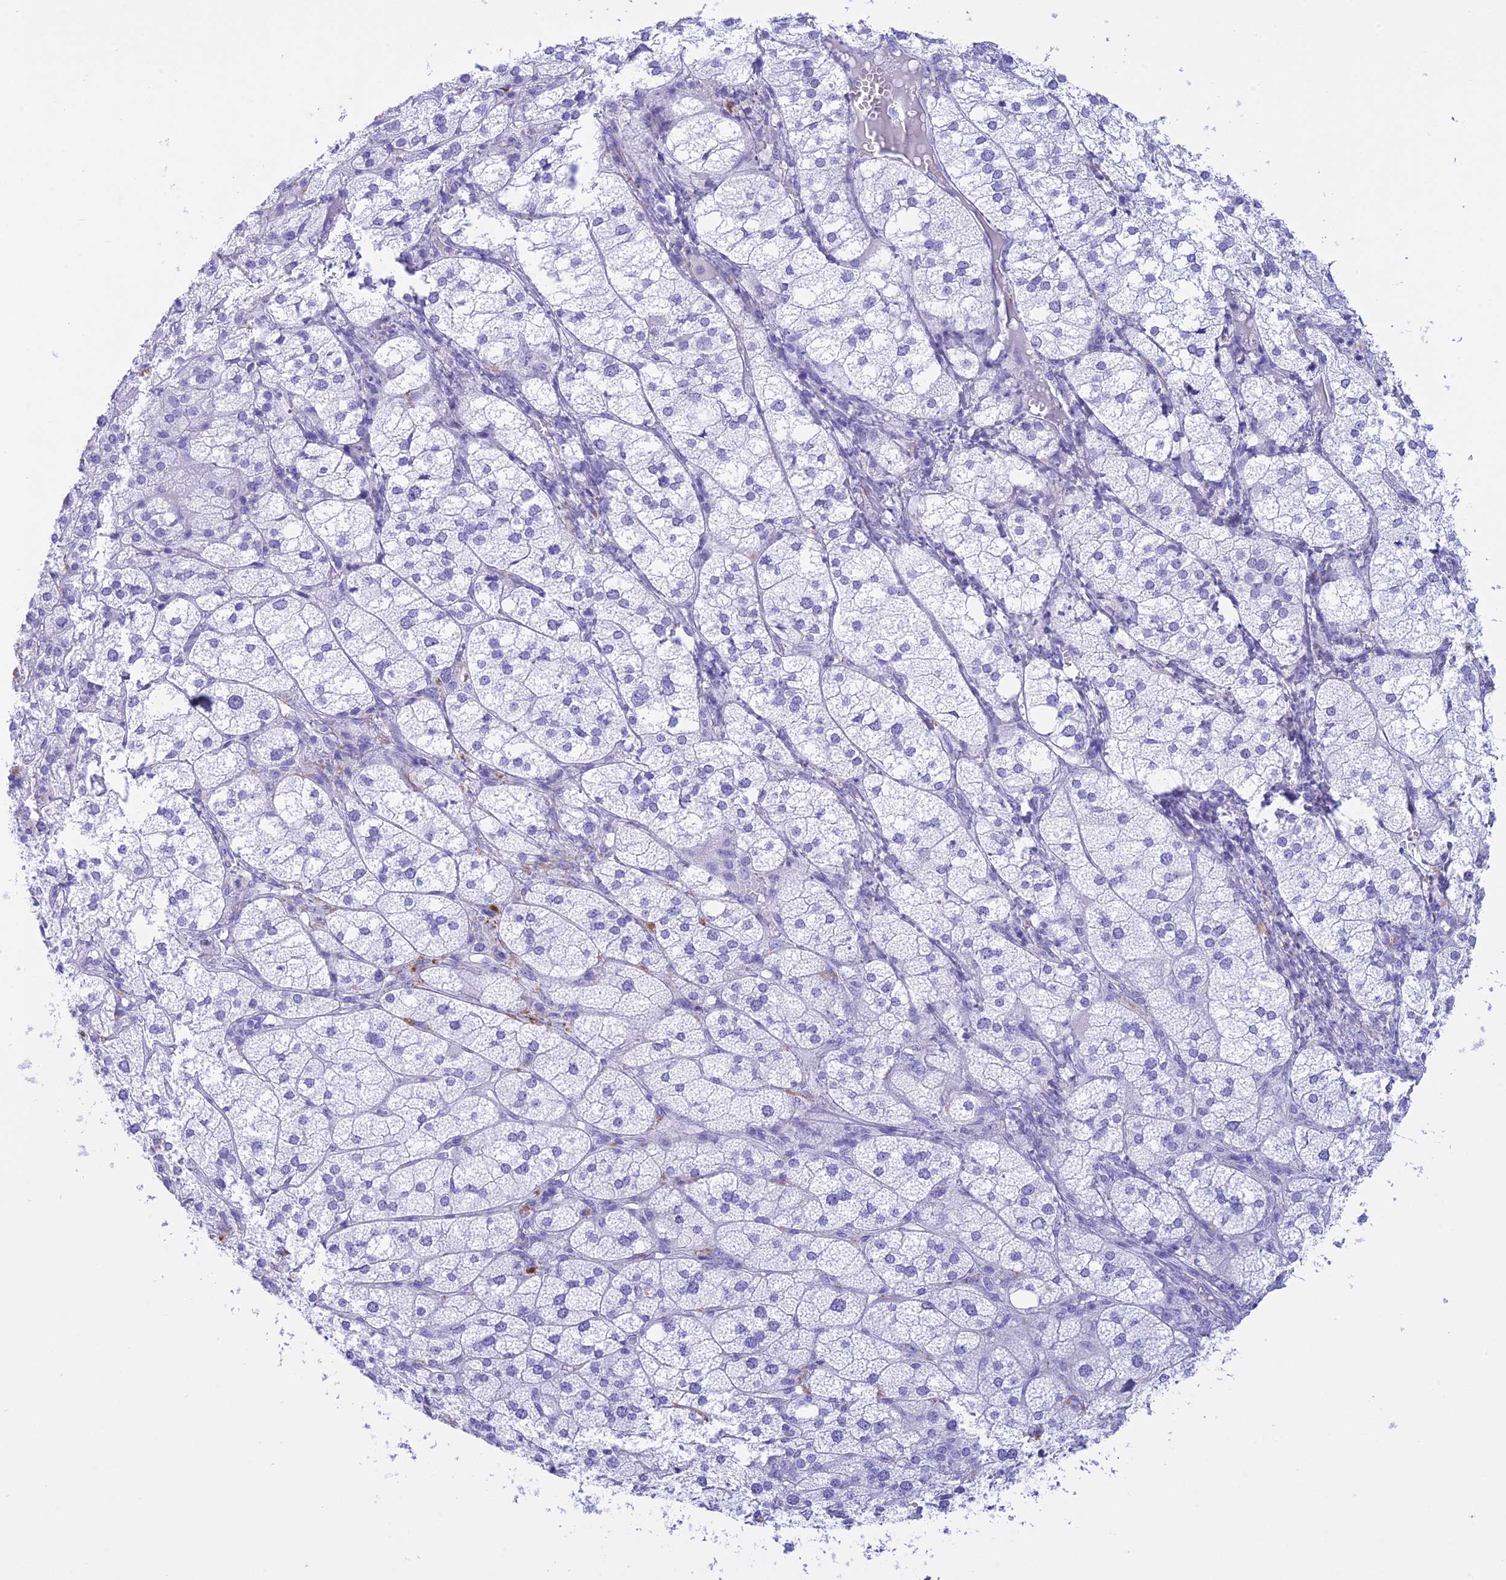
{"staining": {"intensity": "negative", "quantity": "none", "location": "none"}, "tissue": "adrenal gland", "cell_type": "Glandular cells", "image_type": "normal", "snomed": [{"axis": "morphology", "description": "Normal tissue, NOS"}, {"axis": "topography", "description": "Adrenal gland"}], "caption": "Micrograph shows no significant protein expression in glandular cells of unremarkable adrenal gland.", "gene": "BRI3", "patient": {"sex": "female", "age": 61}}